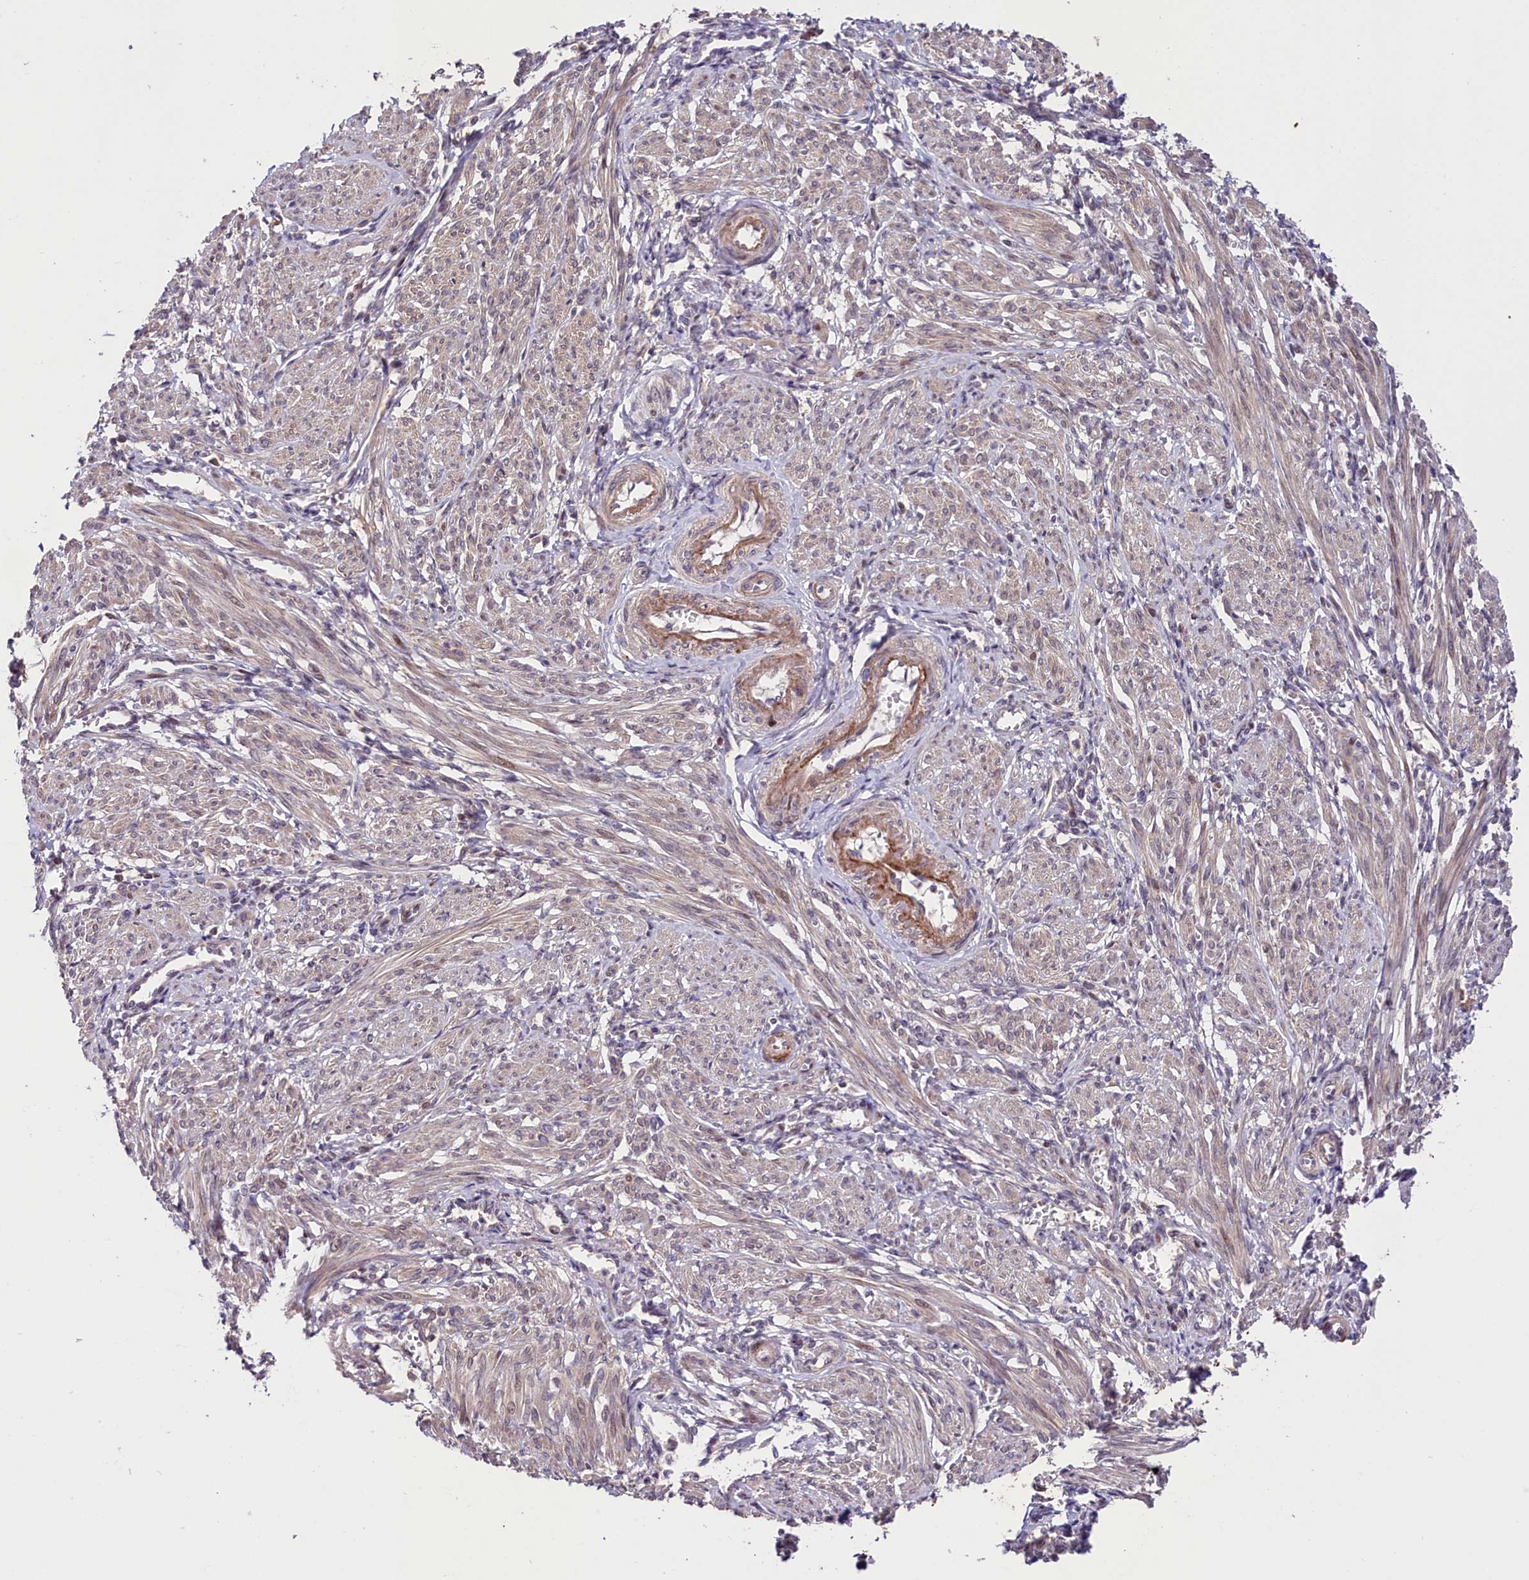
{"staining": {"intensity": "weak", "quantity": "<25%", "location": "cytoplasmic/membranous"}, "tissue": "smooth muscle", "cell_type": "Smooth muscle cells", "image_type": "normal", "snomed": [{"axis": "morphology", "description": "Normal tissue, NOS"}, {"axis": "topography", "description": "Smooth muscle"}], "caption": "Benign smooth muscle was stained to show a protein in brown. There is no significant staining in smooth muscle cells. (Stains: DAB immunohistochemistry (IHC) with hematoxylin counter stain, Microscopy: brightfield microscopy at high magnification).", "gene": "CACNA1H", "patient": {"sex": "female", "age": 39}}